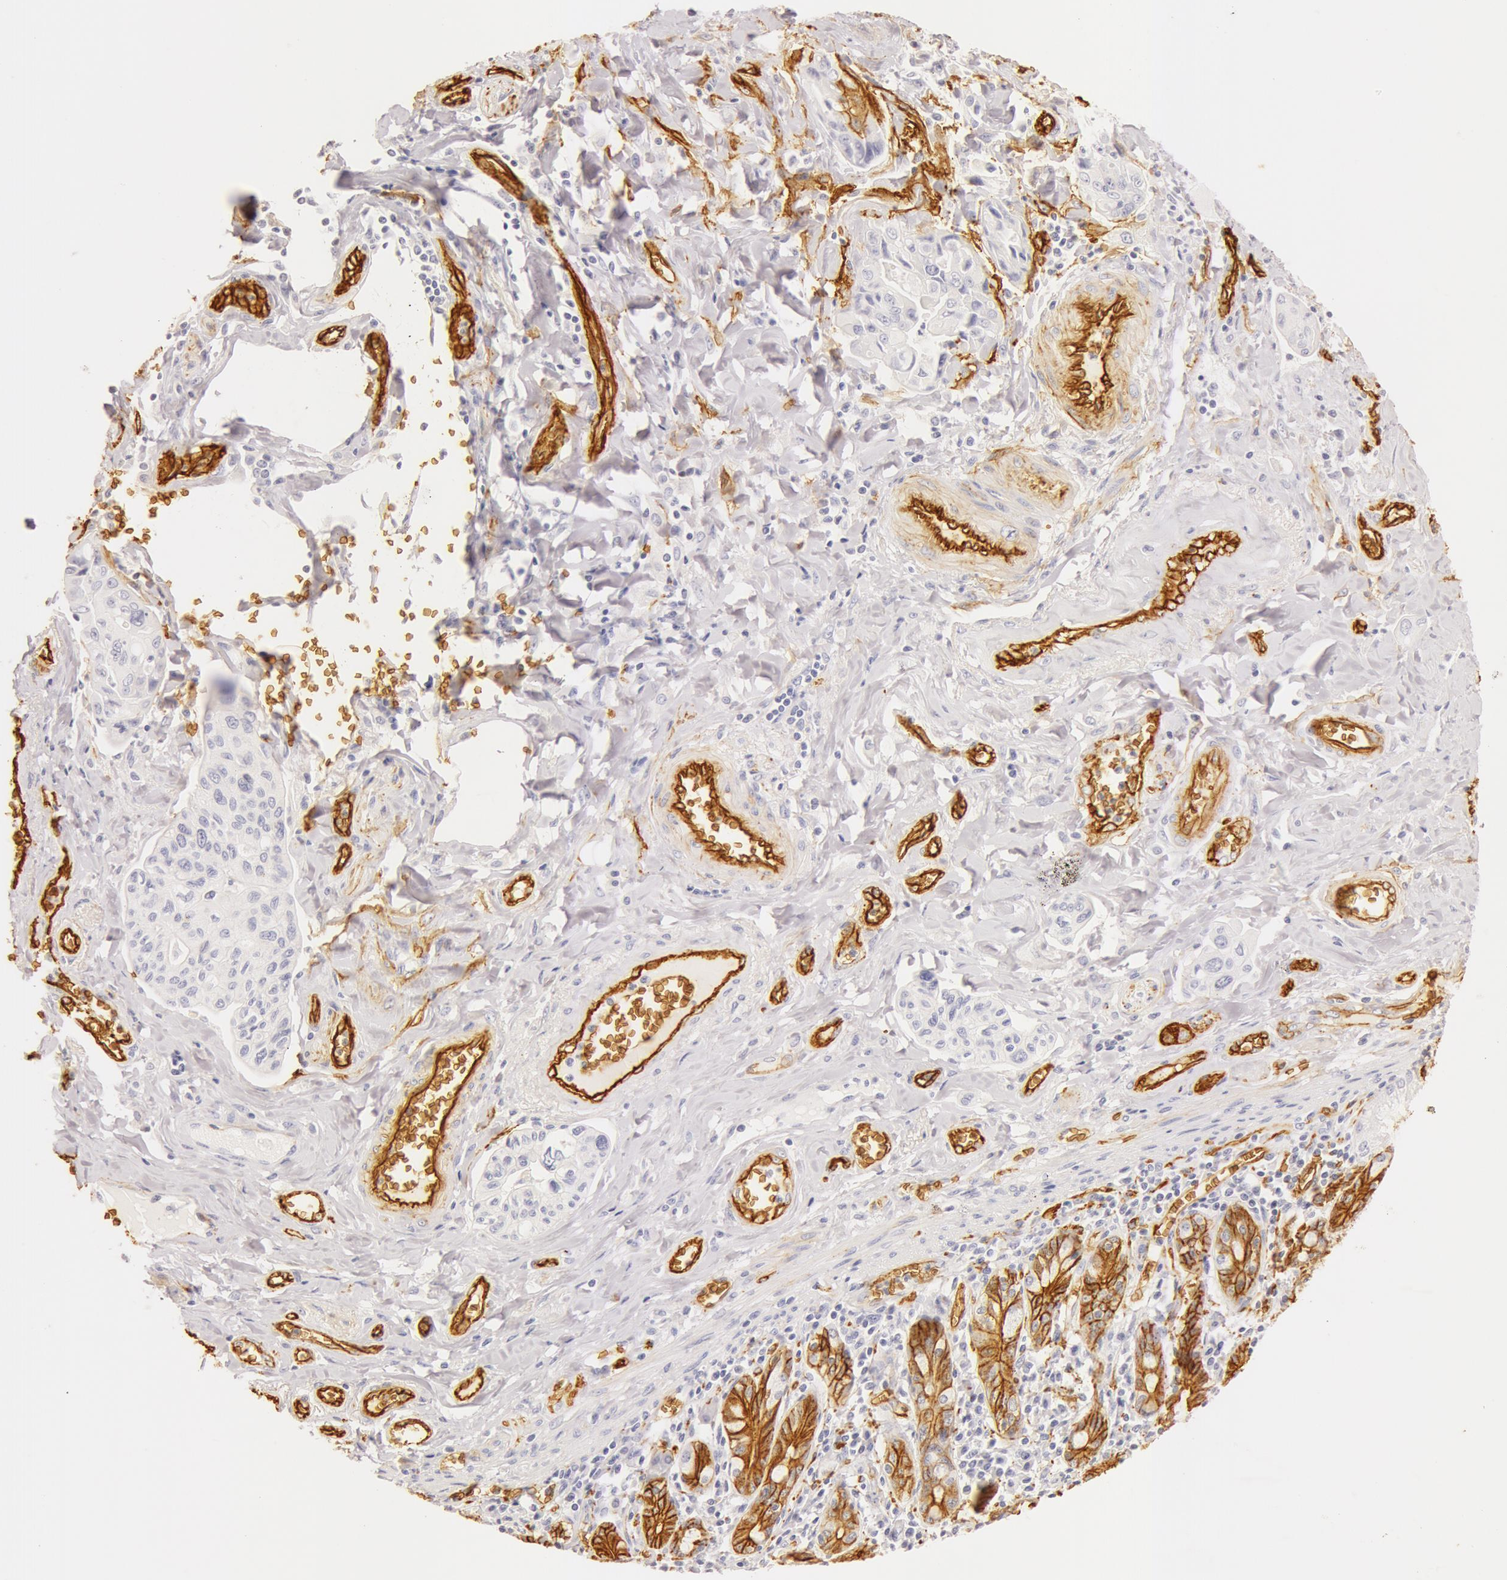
{"staining": {"intensity": "negative", "quantity": "none", "location": "none"}, "tissue": "pancreatic cancer", "cell_type": "Tumor cells", "image_type": "cancer", "snomed": [{"axis": "morphology", "description": "Adenocarcinoma, NOS"}, {"axis": "topography", "description": "Pancreas"}], "caption": "Immunohistochemical staining of pancreatic cancer displays no significant expression in tumor cells. (Immunohistochemistry (ihc), brightfield microscopy, high magnification).", "gene": "AQP1", "patient": {"sex": "male", "age": 77}}